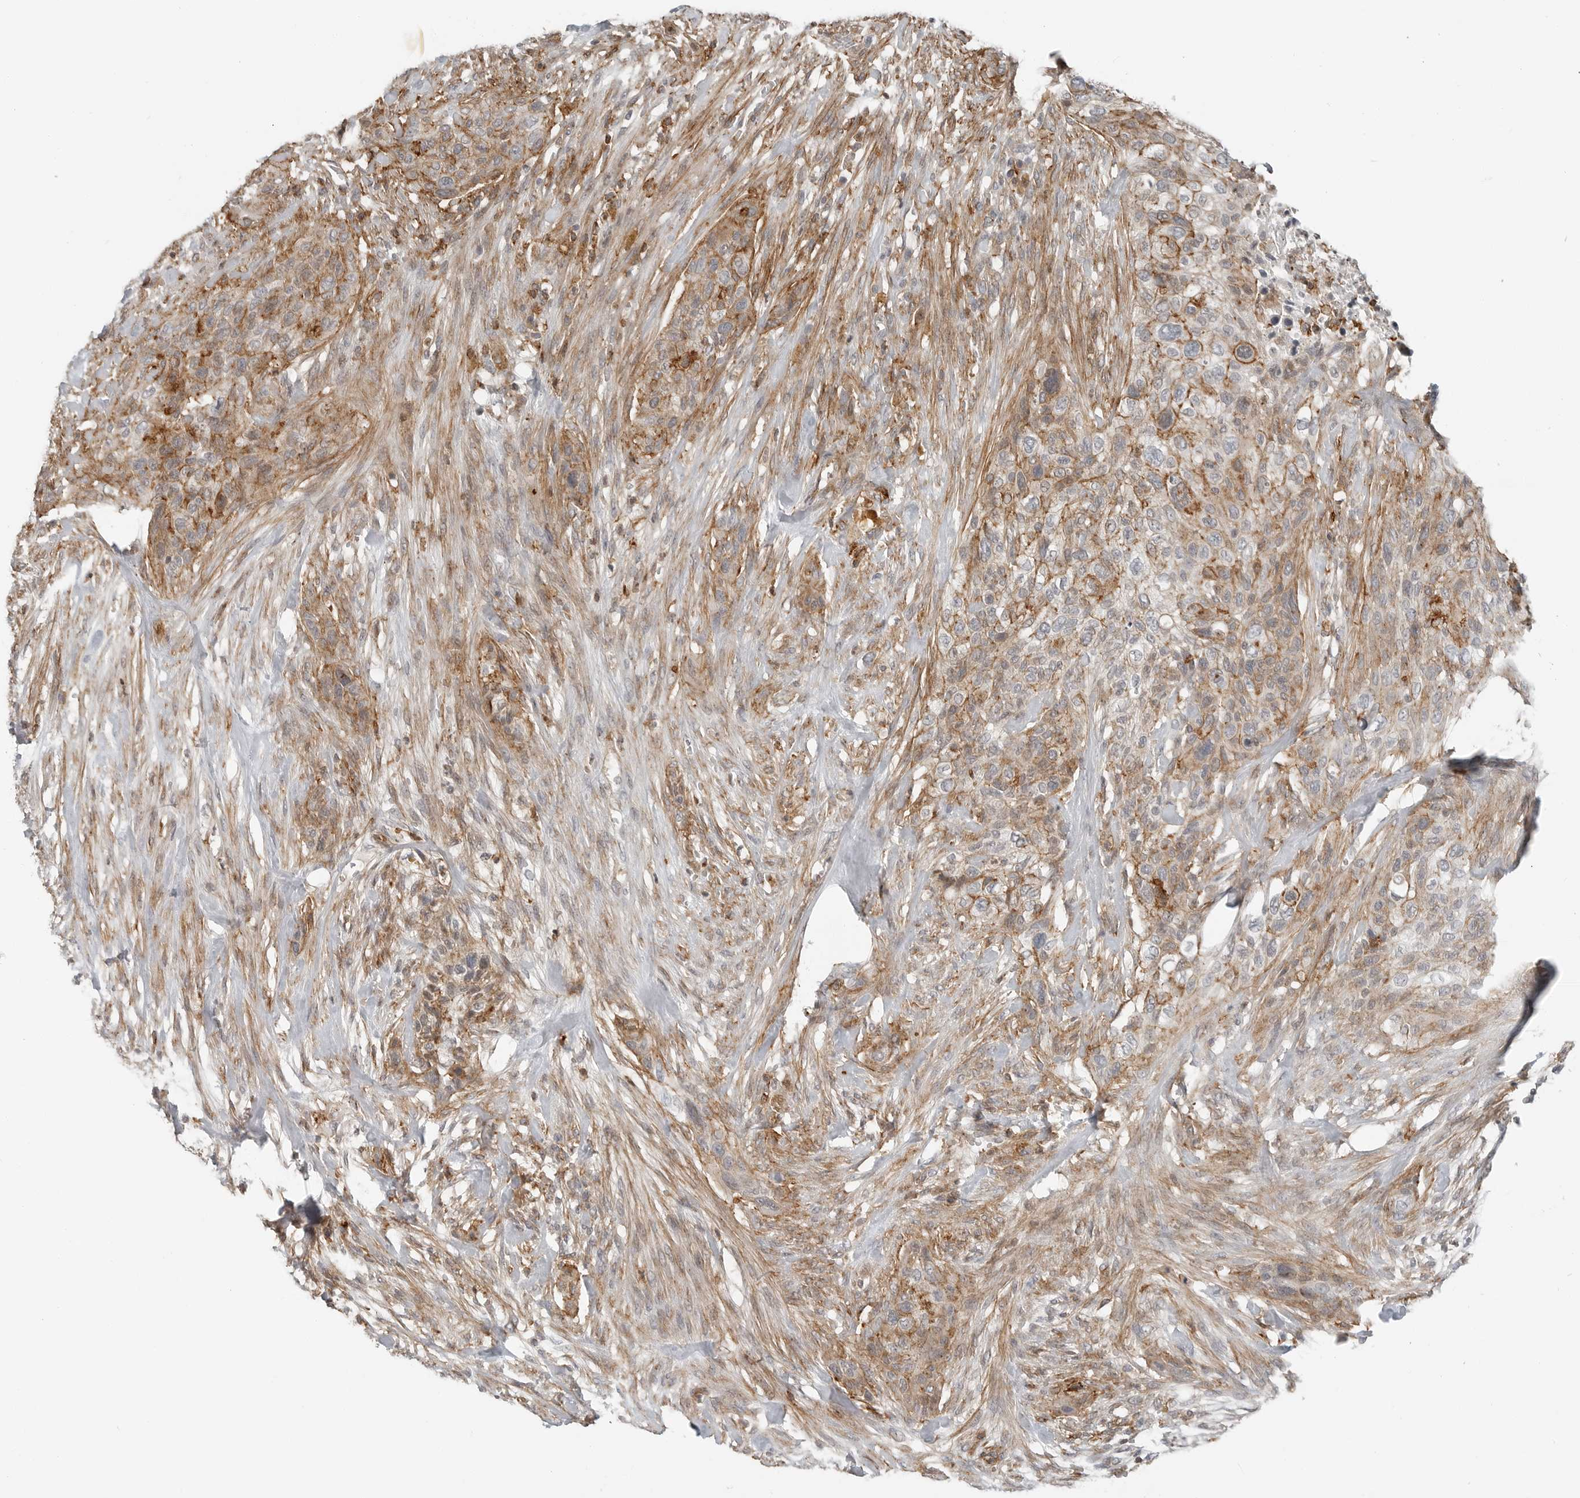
{"staining": {"intensity": "moderate", "quantity": ">75%", "location": "cytoplasmic/membranous"}, "tissue": "urothelial cancer", "cell_type": "Tumor cells", "image_type": "cancer", "snomed": [{"axis": "morphology", "description": "Urothelial carcinoma, High grade"}, {"axis": "topography", "description": "Urinary bladder"}], "caption": "DAB (3,3'-diaminobenzidine) immunohistochemical staining of high-grade urothelial carcinoma exhibits moderate cytoplasmic/membranous protein expression in approximately >75% of tumor cells.", "gene": "LEFTY2", "patient": {"sex": "male", "age": 35}}